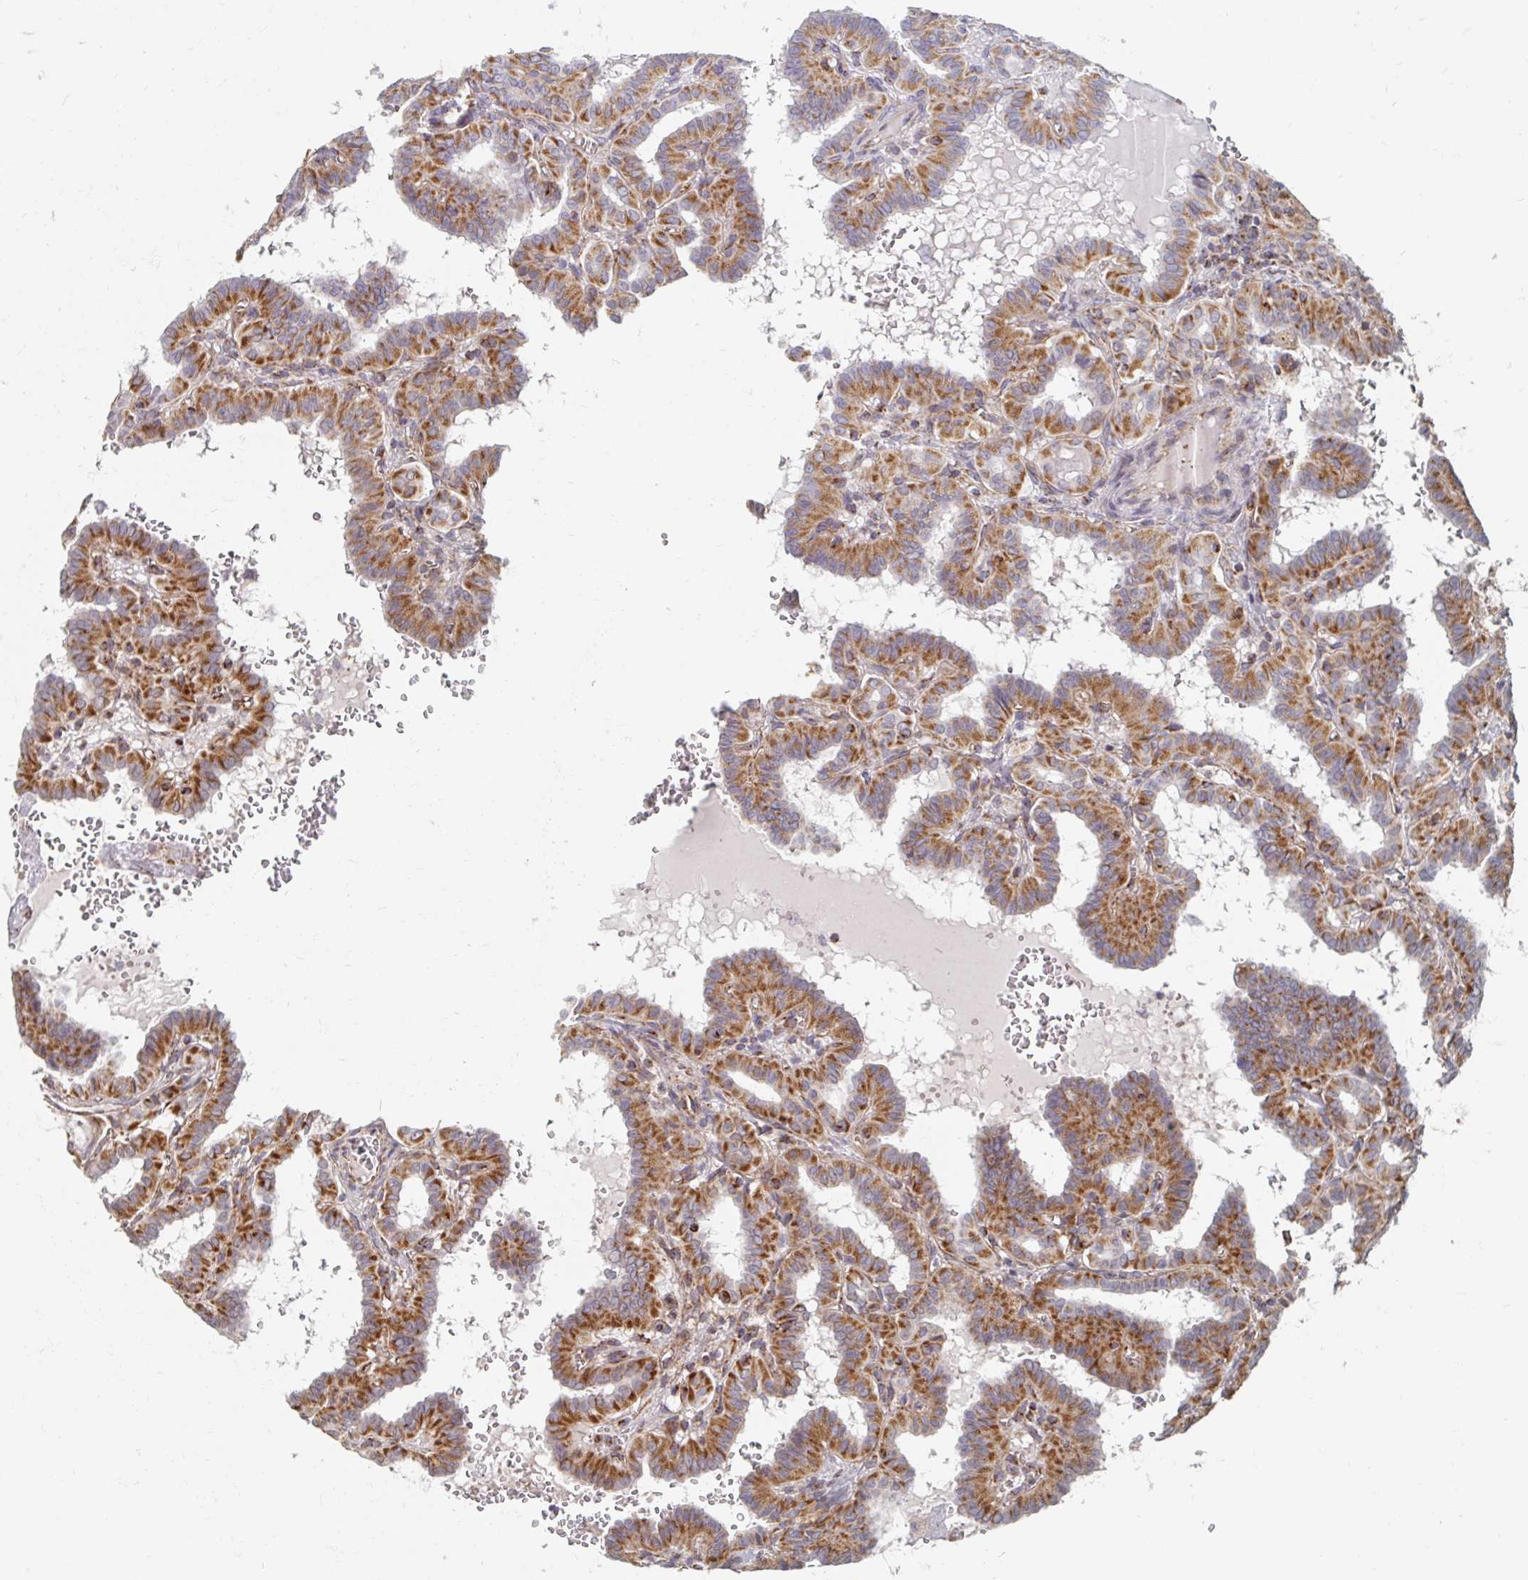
{"staining": {"intensity": "moderate", "quantity": ">75%", "location": "cytoplasmic/membranous"}, "tissue": "thyroid cancer", "cell_type": "Tumor cells", "image_type": "cancer", "snomed": [{"axis": "morphology", "description": "Papillary adenocarcinoma, NOS"}, {"axis": "topography", "description": "Thyroid gland"}], "caption": "Tumor cells reveal moderate cytoplasmic/membranous expression in approximately >75% of cells in thyroid papillary adenocarcinoma.", "gene": "MAVS", "patient": {"sex": "female", "age": 21}}